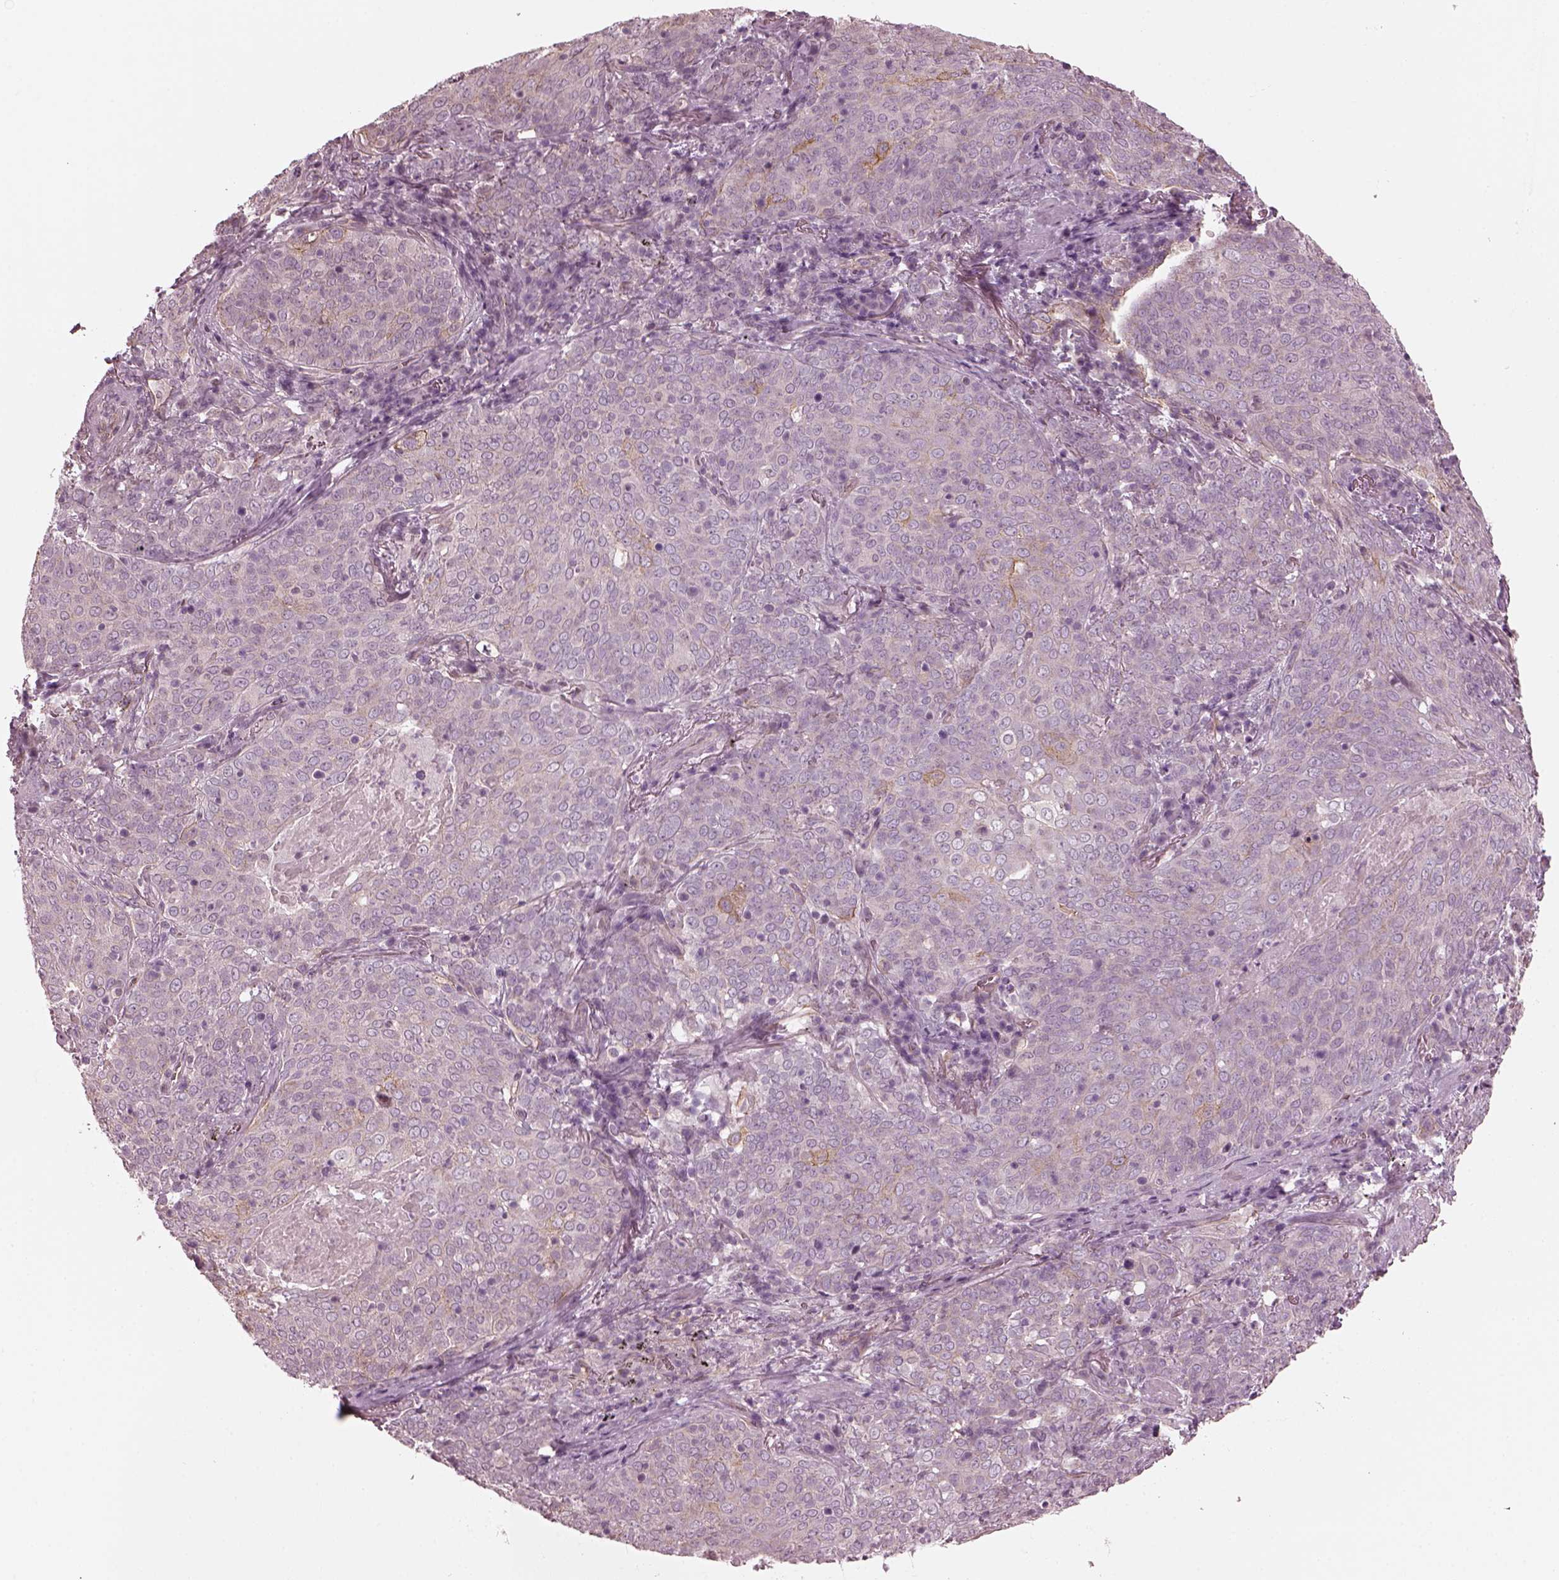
{"staining": {"intensity": "moderate", "quantity": "<25%", "location": "cytoplasmic/membranous"}, "tissue": "lung cancer", "cell_type": "Tumor cells", "image_type": "cancer", "snomed": [{"axis": "morphology", "description": "Squamous cell carcinoma, NOS"}, {"axis": "topography", "description": "Lung"}], "caption": "The image reveals staining of lung cancer, revealing moderate cytoplasmic/membranous protein expression (brown color) within tumor cells.", "gene": "ODAD1", "patient": {"sex": "male", "age": 82}}